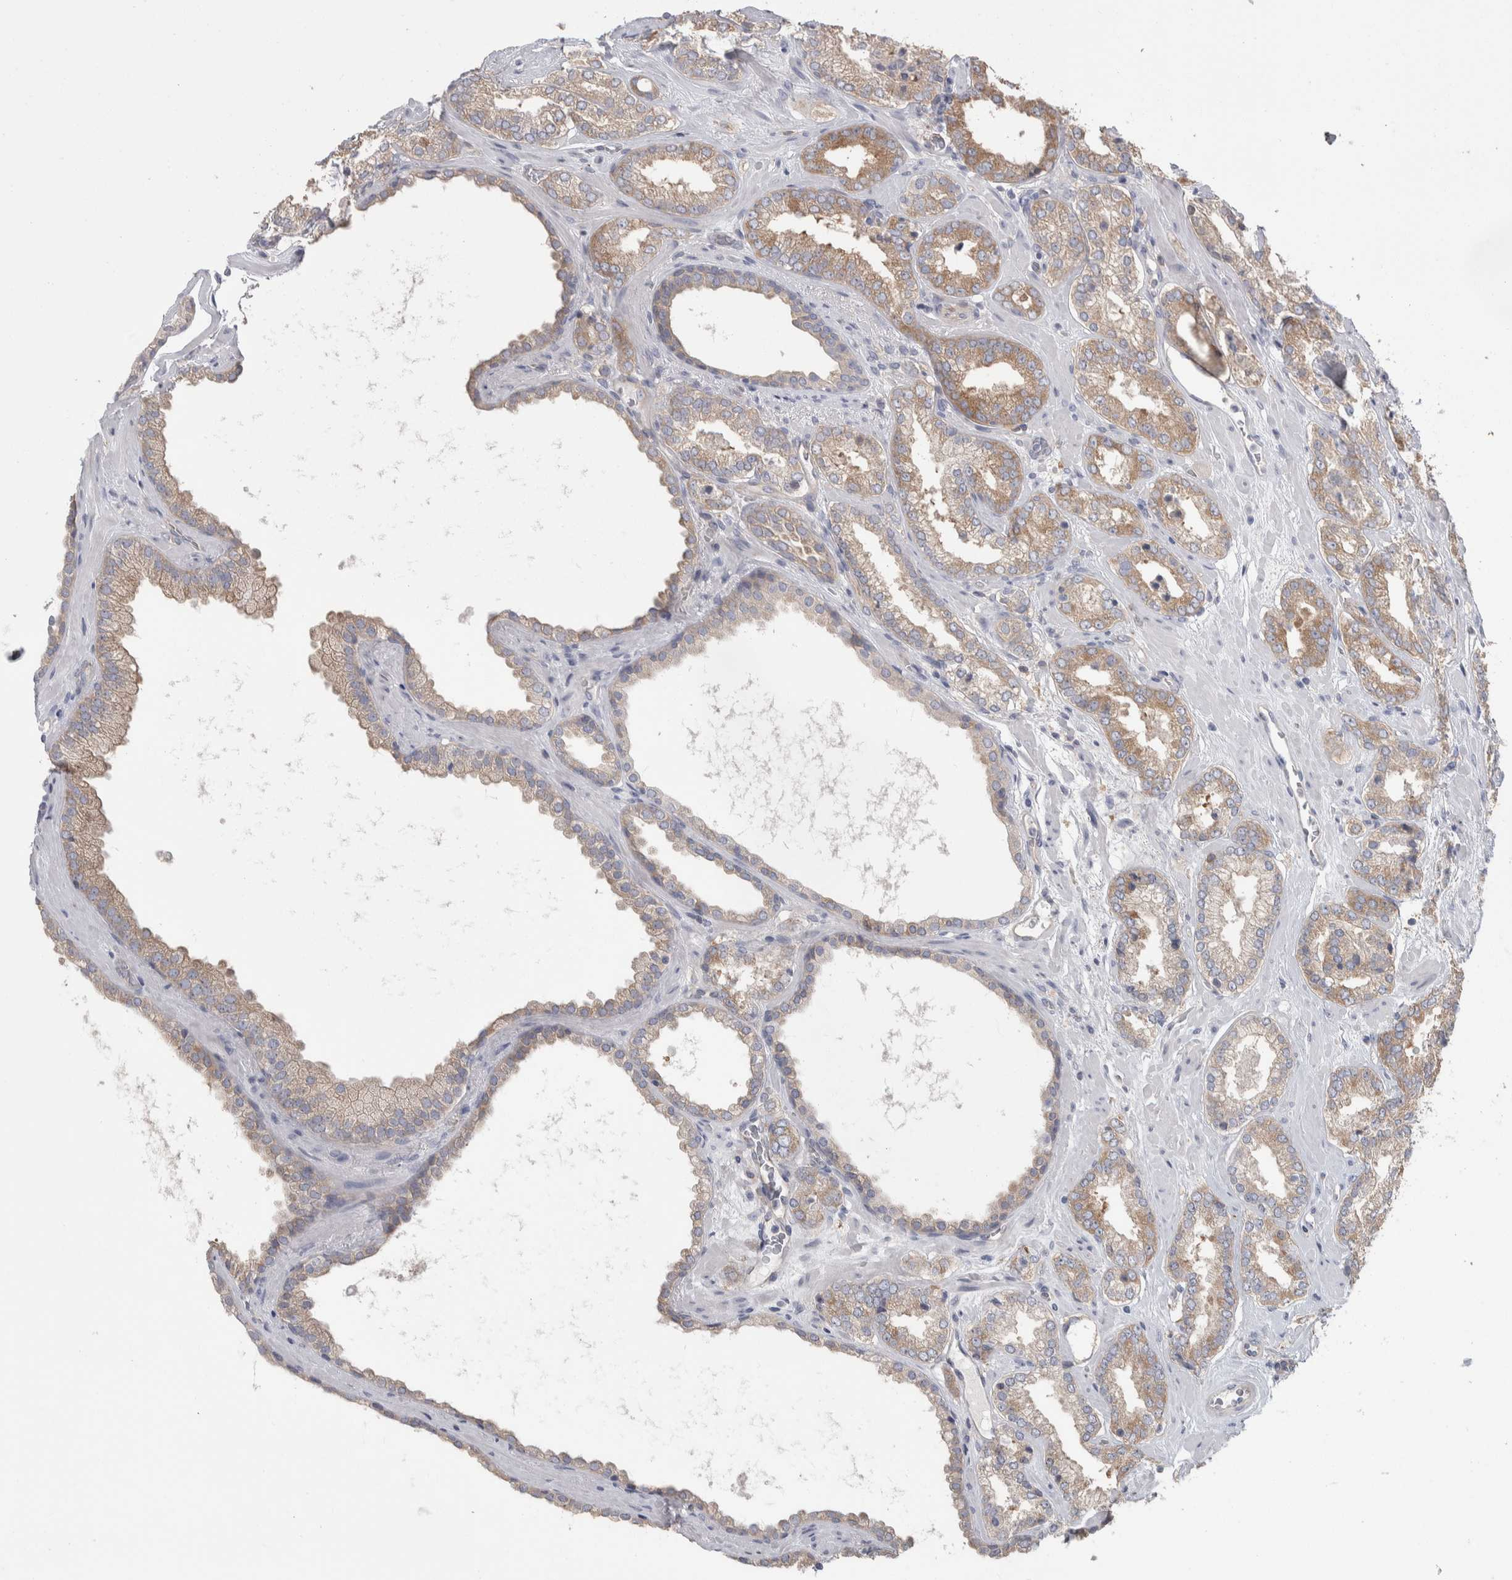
{"staining": {"intensity": "weak", "quantity": "25%-75%", "location": "cytoplasmic/membranous"}, "tissue": "prostate cancer", "cell_type": "Tumor cells", "image_type": "cancer", "snomed": [{"axis": "morphology", "description": "Adenocarcinoma, Low grade"}, {"axis": "topography", "description": "Prostate"}], "caption": "Adenocarcinoma (low-grade) (prostate) was stained to show a protein in brown. There is low levels of weak cytoplasmic/membranous expression in approximately 25%-75% of tumor cells. Nuclei are stained in blue.", "gene": "GPHN", "patient": {"sex": "male", "age": 62}}